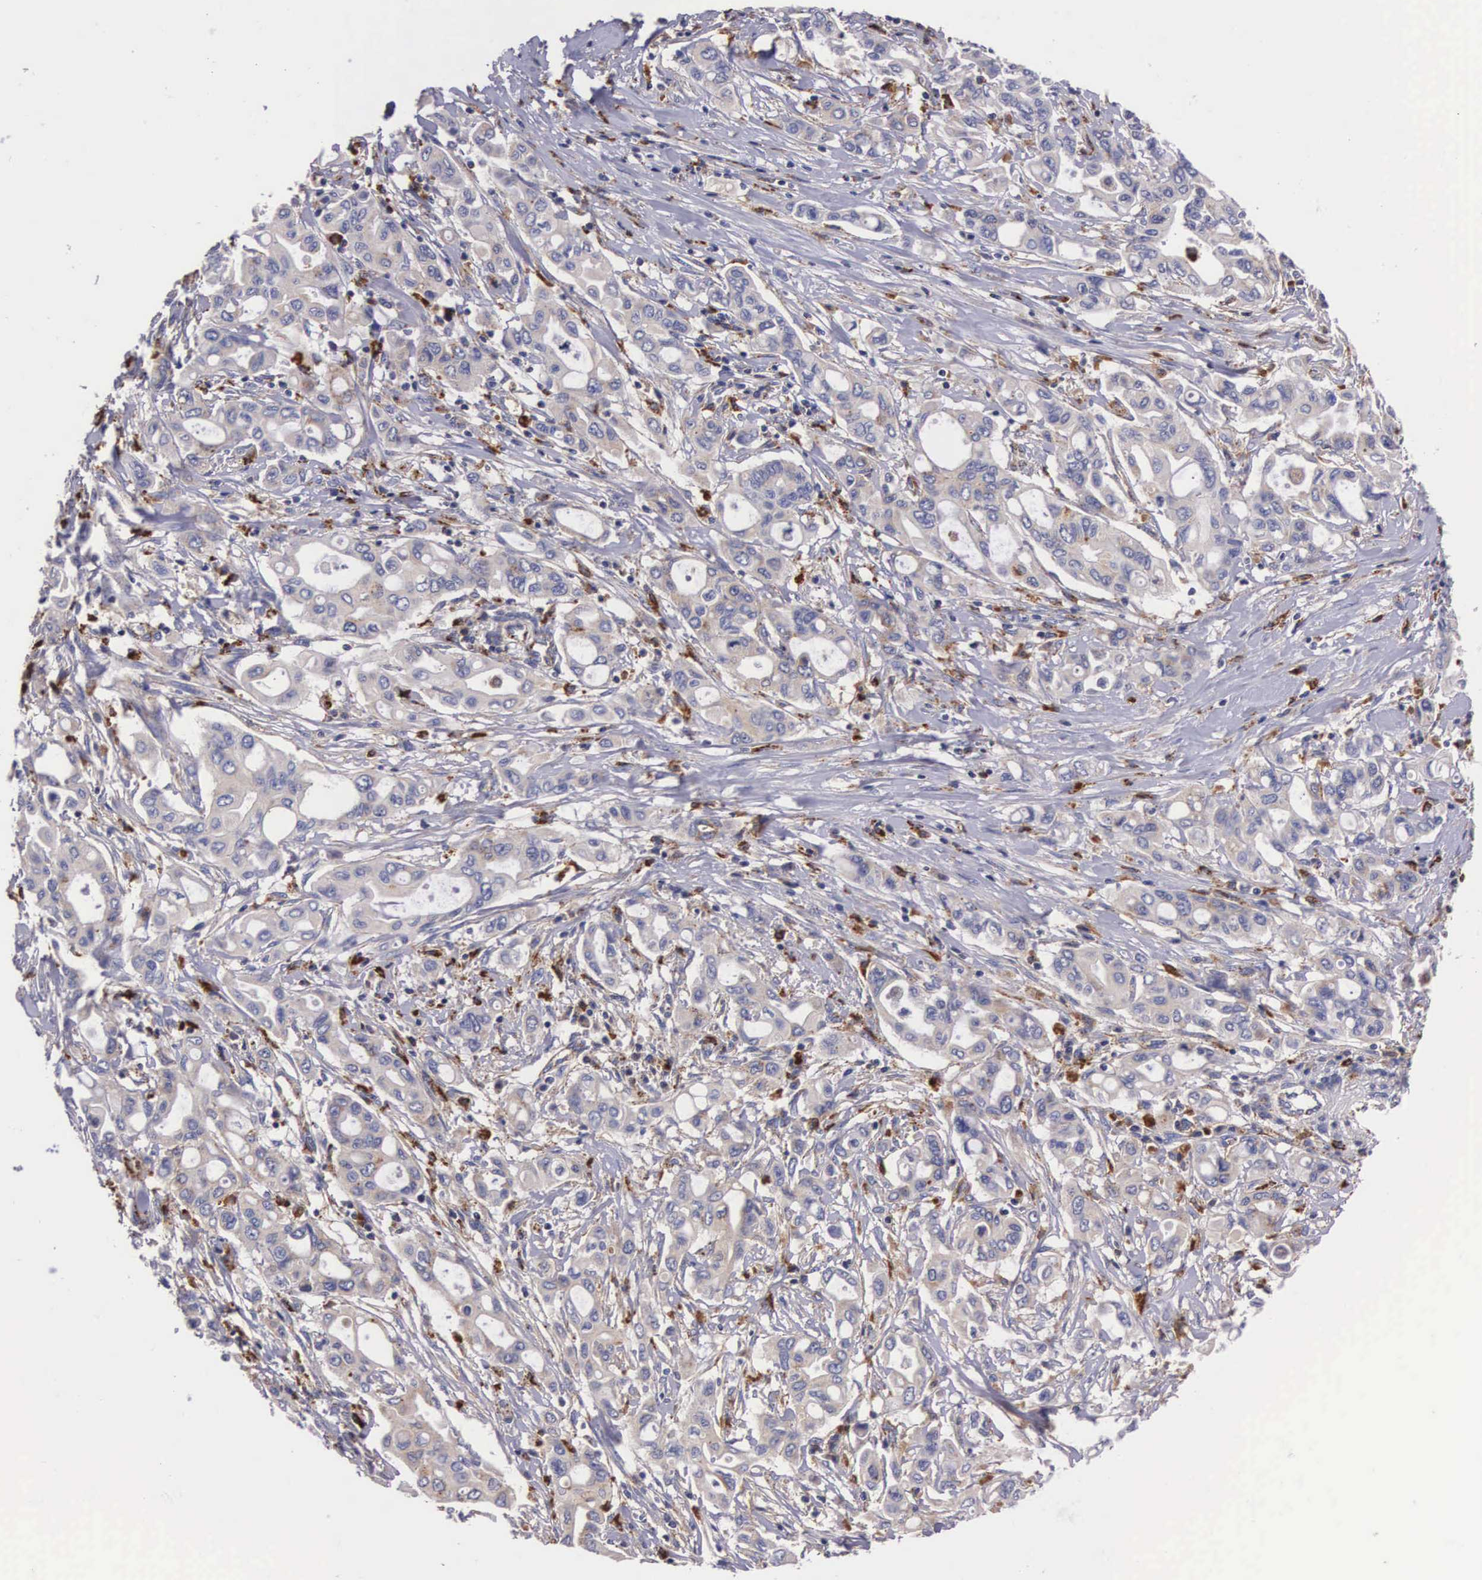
{"staining": {"intensity": "weak", "quantity": "25%-75%", "location": "cytoplasmic/membranous"}, "tissue": "pancreatic cancer", "cell_type": "Tumor cells", "image_type": "cancer", "snomed": [{"axis": "morphology", "description": "Adenocarcinoma, NOS"}, {"axis": "topography", "description": "Pancreas"}], "caption": "Protein staining demonstrates weak cytoplasmic/membranous staining in approximately 25%-75% of tumor cells in pancreatic adenocarcinoma.", "gene": "NAGA", "patient": {"sex": "female", "age": 57}}